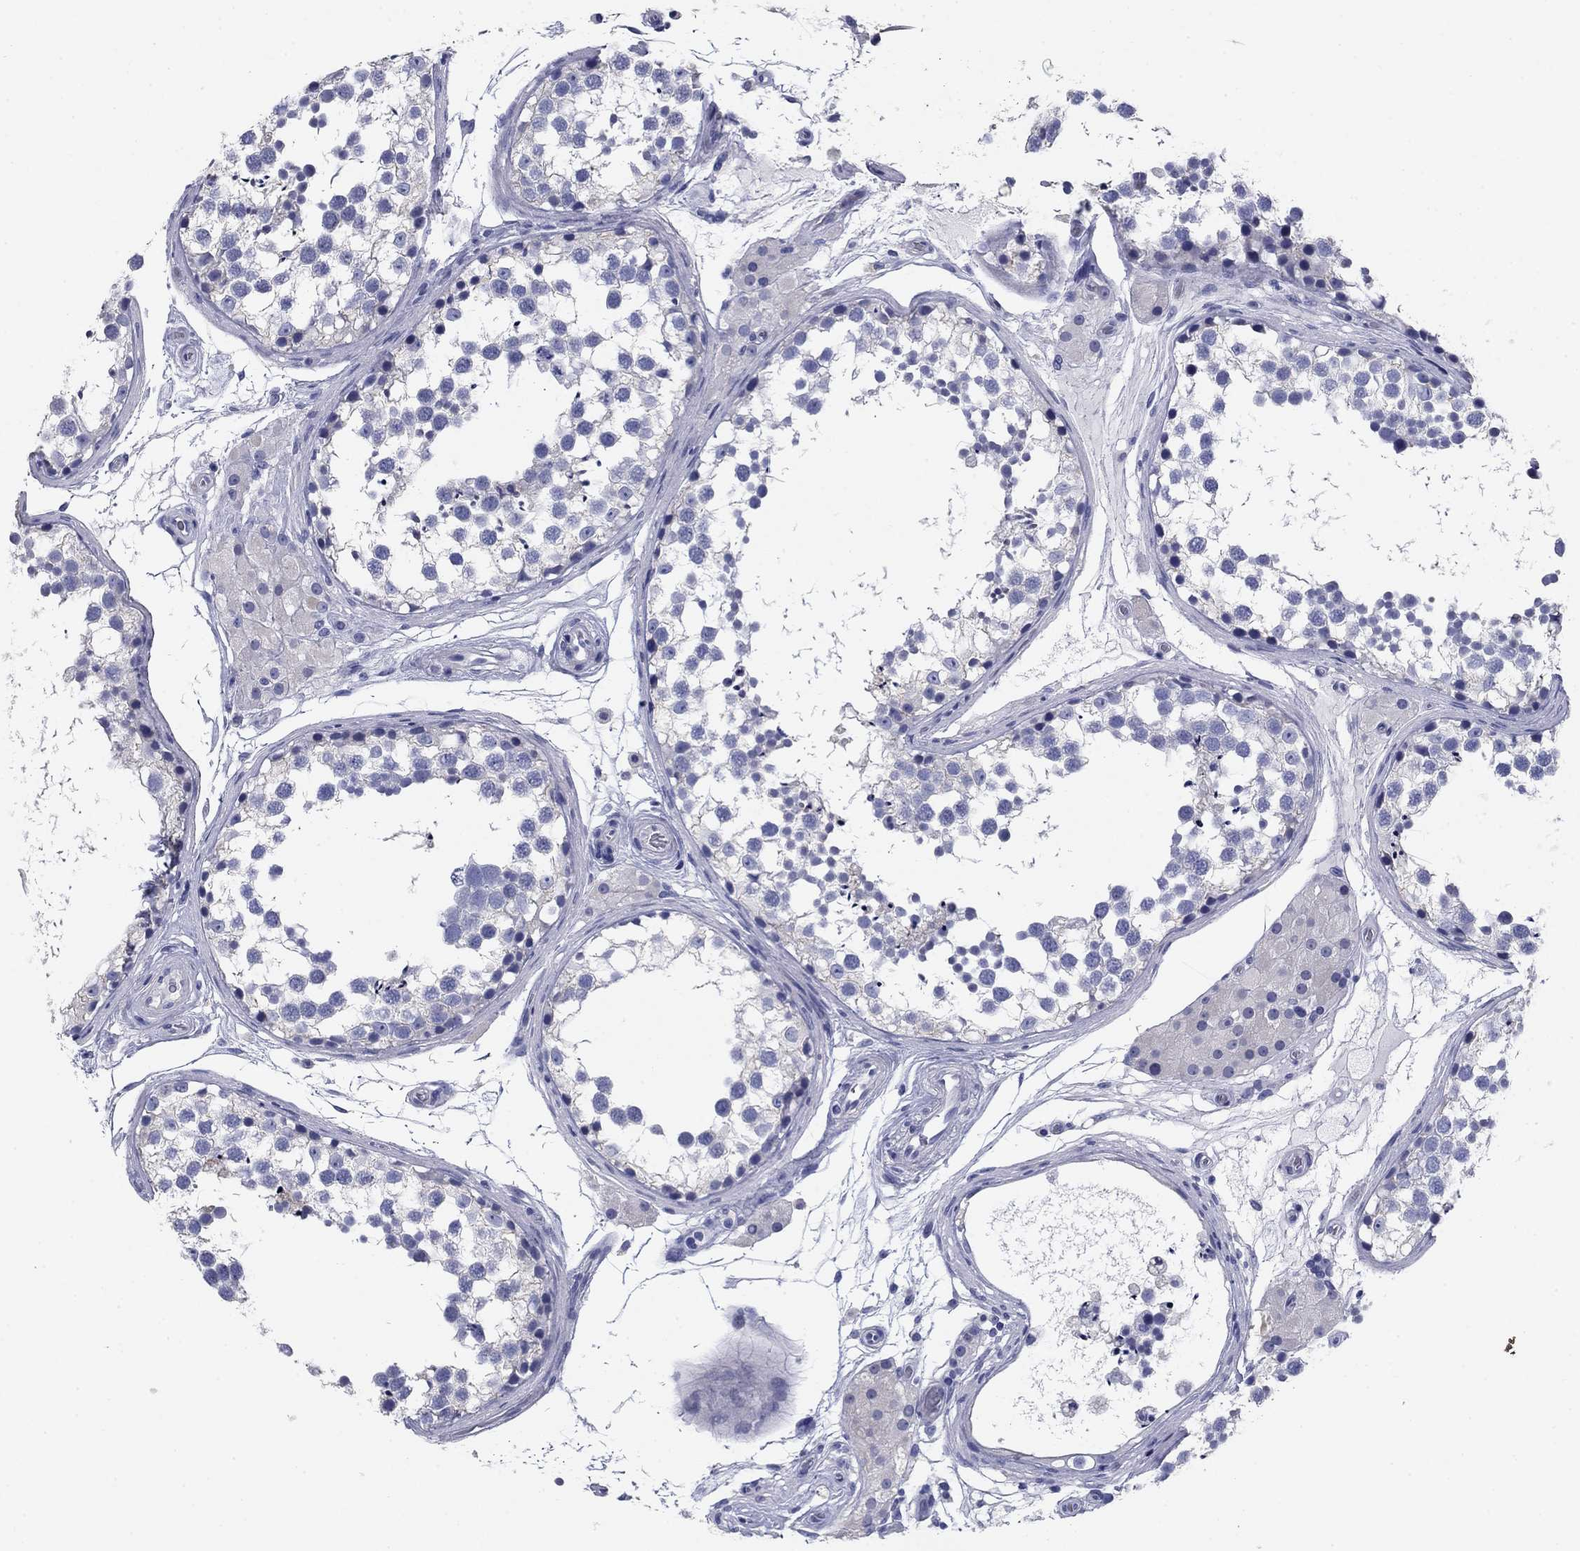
{"staining": {"intensity": "negative", "quantity": "none", "location": "none"}, "tissue": "testis", "cell_type": "Cells in seminiferous ducts", "image_type": "normal", "snomed": [{"axis": "morphology", "description": "Normal tissue, NOS"}, {"axis": "morphology", "description": "Seminoma, NOS"}, {"axis": "topography", "description": "Testis"}], "caption": "The immunohistochemistry photomicrograph has no significant expression in cells in seminiferous ducts of testis.", "gene": "PRKCG", "patient": {"sex": "male", "age": 65}}